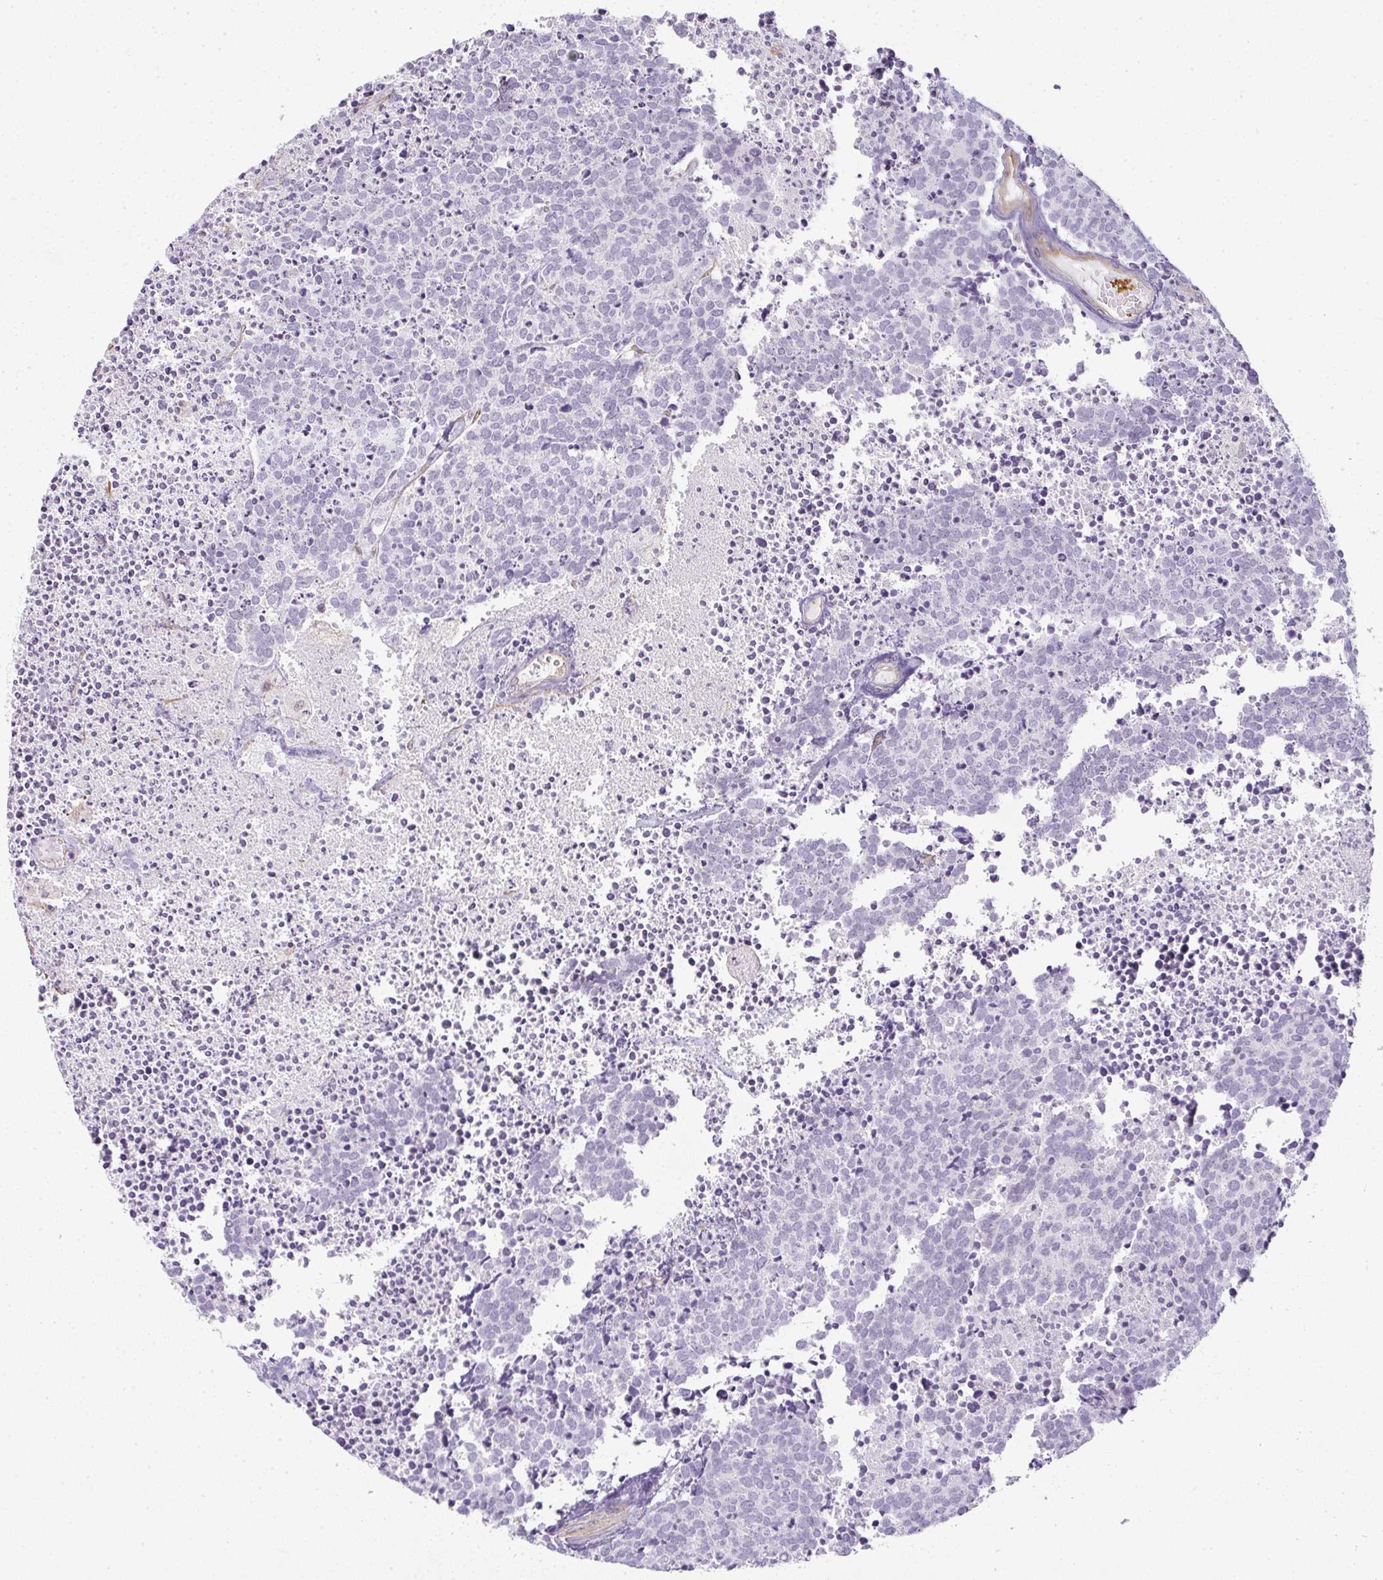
{"staining": {"intensity": "negative", "quantity": "none", "location": "none"}, "tissue": "carcinoid", "cell_type": "Tumor cells", "image_type": "cancer", "snomed": [{"axis": "morphology", "description": "Carcinoid, malignant, NOS"}, {"axis": "topography", "description": "Skin"}], "caption": "IHC photomicrograph of neoplastic tissue: human carcinoid (malignant) stained with DAB (3,3'-diaminobenzidine) displays no significant protein staining in tumor cells.", "gene": "SULF1", "patient": {"sex": "female", "age": 79}}